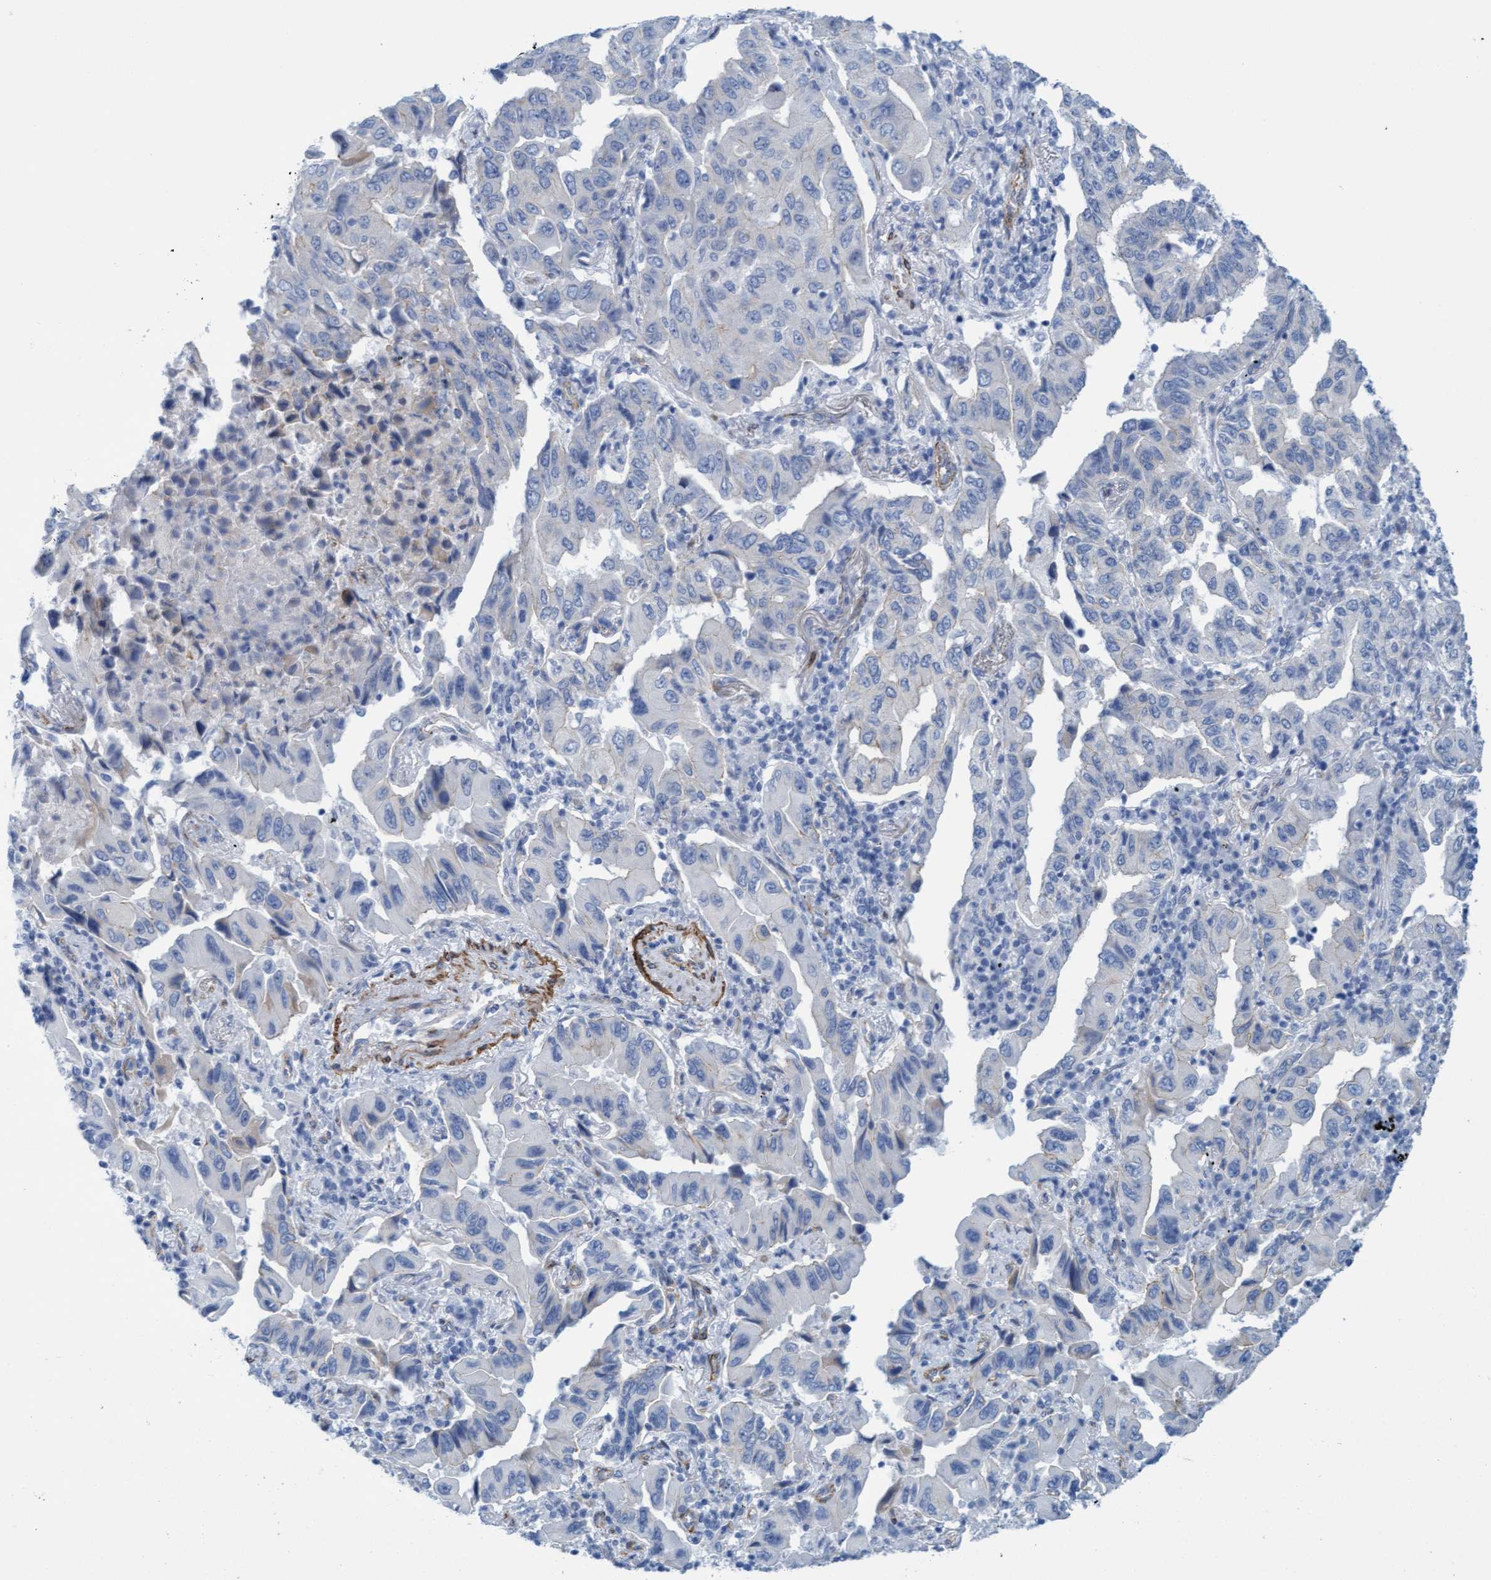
{"staining": {"intensity": "negative", "quantity": "none", "location": "none"}, "tissue": "lung cancer", "cell_type": "Tumor cells", "image_type": "cancer", "snomed": [{"axis": "morphology", "description": "Adenocarcinoma, NOS"}, {"axis": "topography", "description": "Lung"}], "caption": "An immunohistochemistry (IHC) photomicrograph of lung cancer (adenocarcinoma) is shown. There is no staining in tumor cells of lung cancer (adenocarcinoma).", "gene": "MTFR1", "patient": {"sex": "female", "age": 65}}